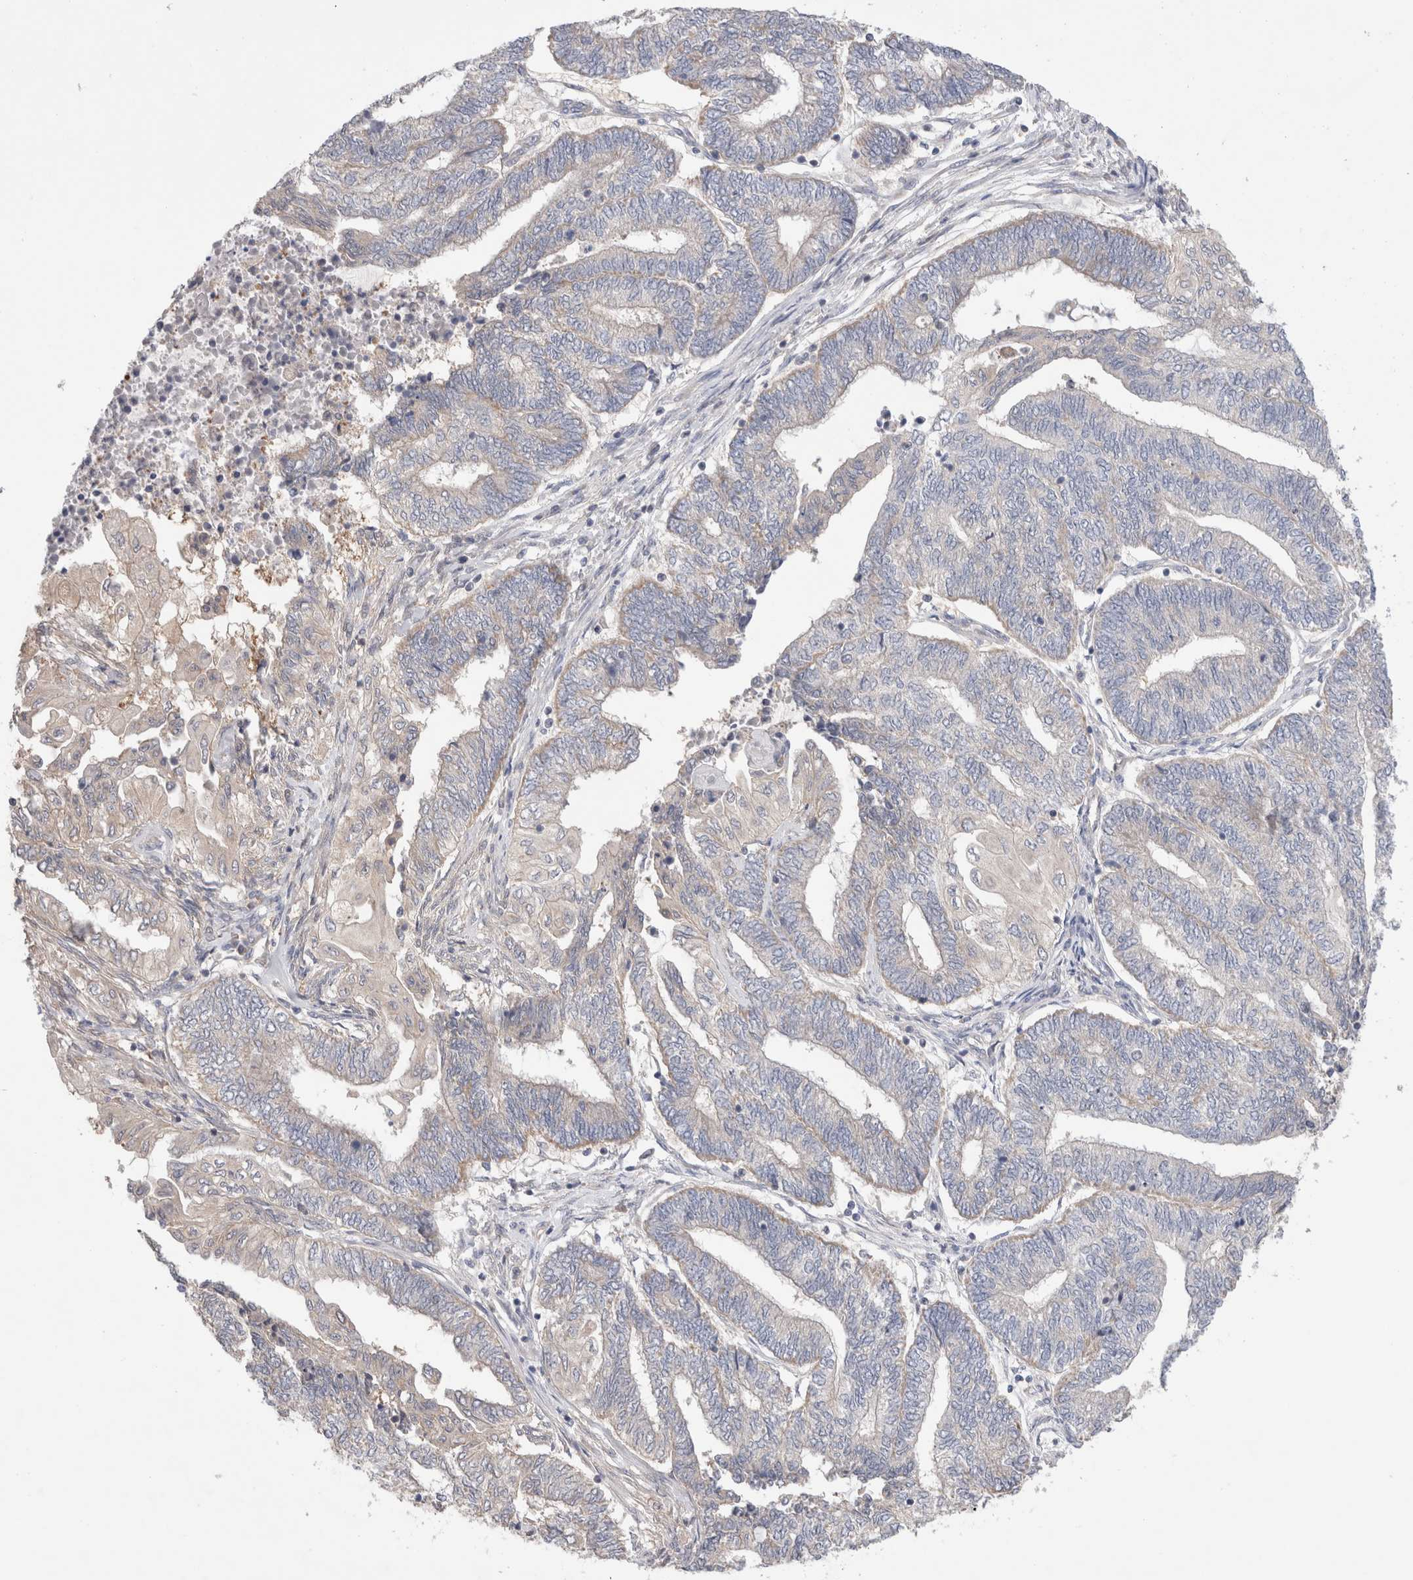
{"staining": {"intensity": "negative", "quantity": "none", "location": "none"}, "tissue": "endometrial cancer", "cell_type": "Tumor cells", "image_type": "cancer", "snomed": [{"axis": "morphology", "description": "Adenocarcinoma, NOS"}, {"axis": "topography", "description": "Uterus"}, {"axis": "topography", "description": "Endometrium"}], "caption": "A micrograph of endometrial cancer (adenocarcinoma) stained for a protein shows no brown staining in tumor cells.", "gene": "IFT74", "patient": {"sex": "female", "age": 70}}